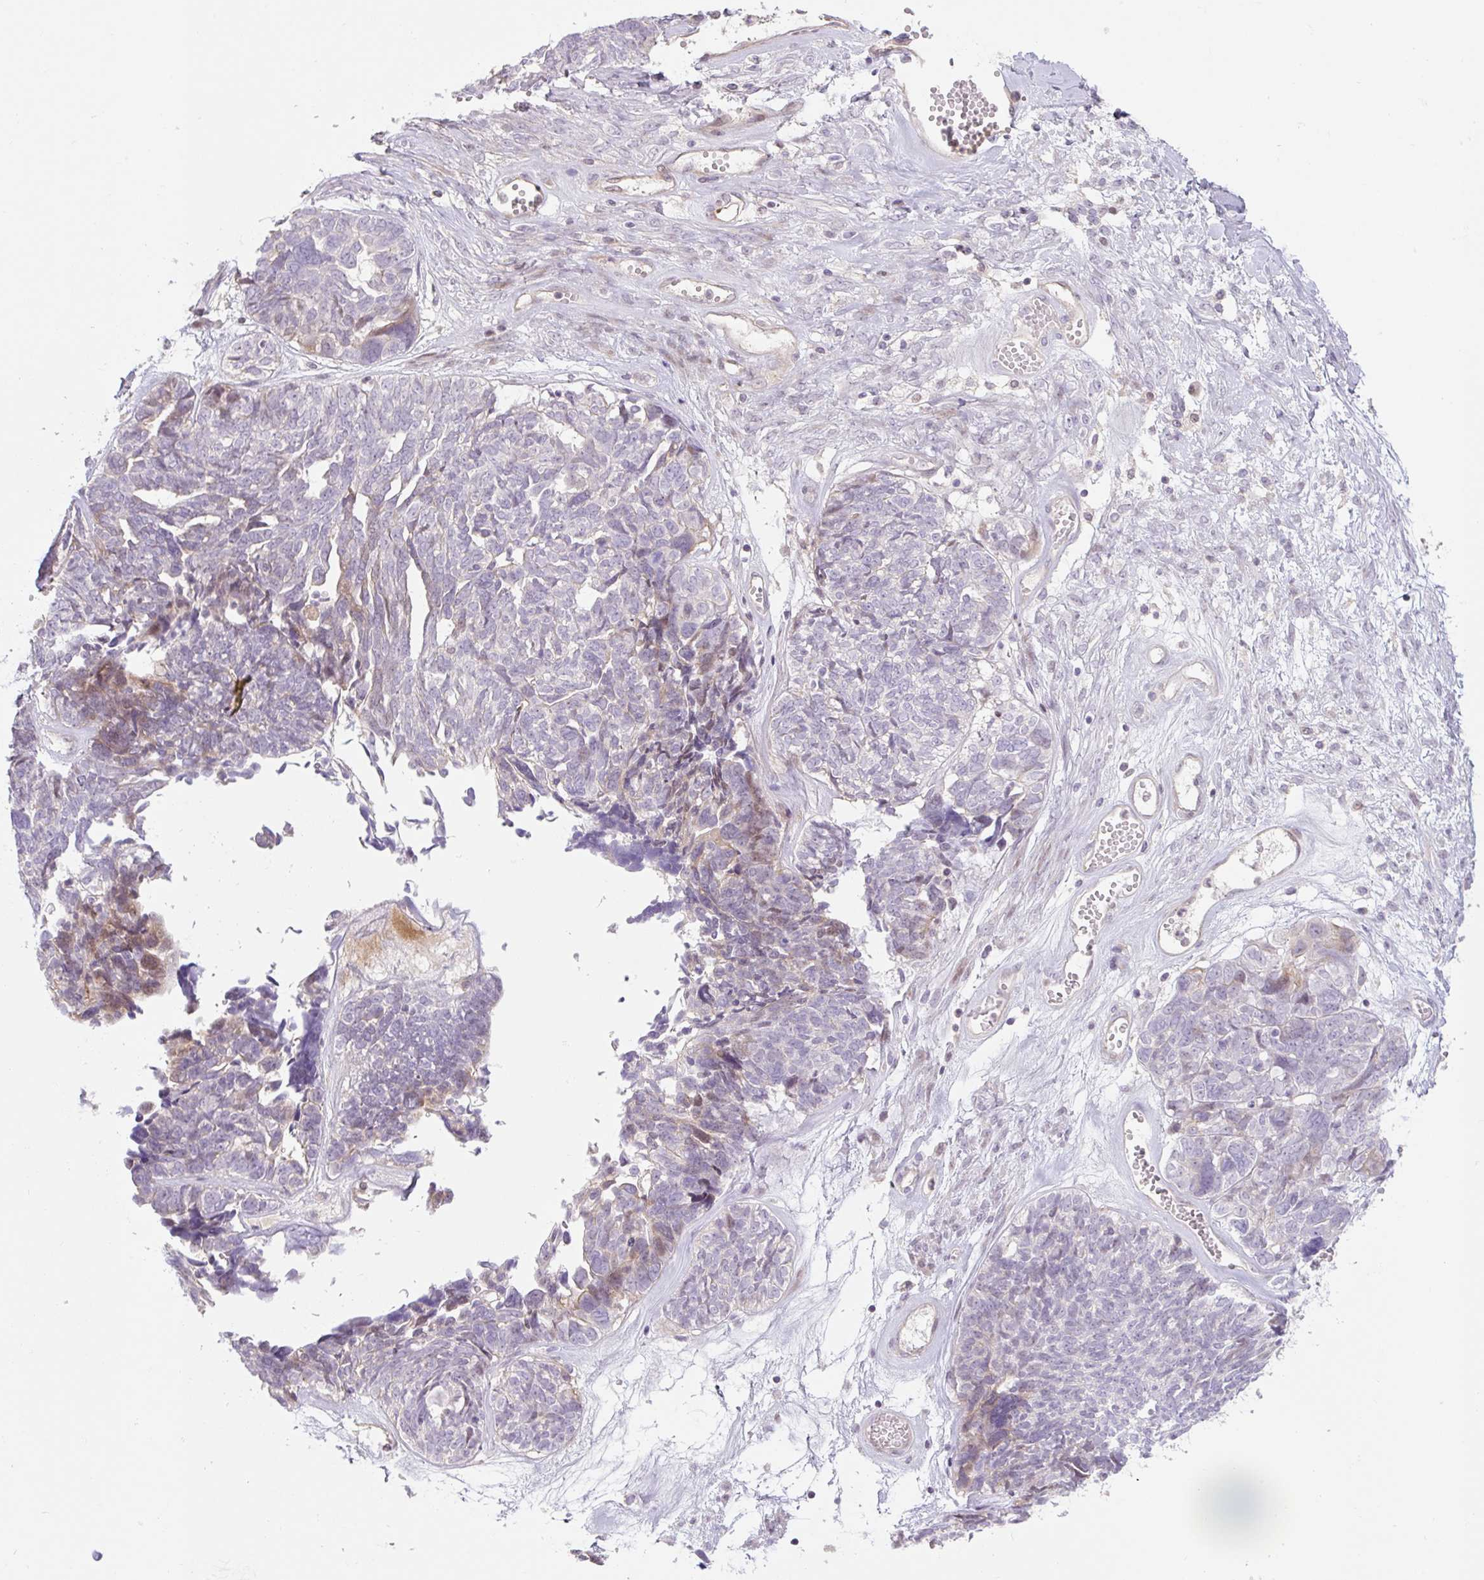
{"staining": {"intensity": "weak", "quantity": "<25%", "location": "nuclear"}, "tissue": "ovarian cancer", "cell_type": "Tumor cells", "image_type": "cancer", "snomed": [{"axis": "morphology", "description": "Cystadenocarcinoma, serous, NOS"}, {"axis": "topography", "description": "Ovary"}], "caption": "Tumor cells are negative for protein expression in human ovarian cancer (serous cystadenocarcinoma).", "gene": "ZNF552", "patient": {"sex": "female", "age": 79}}